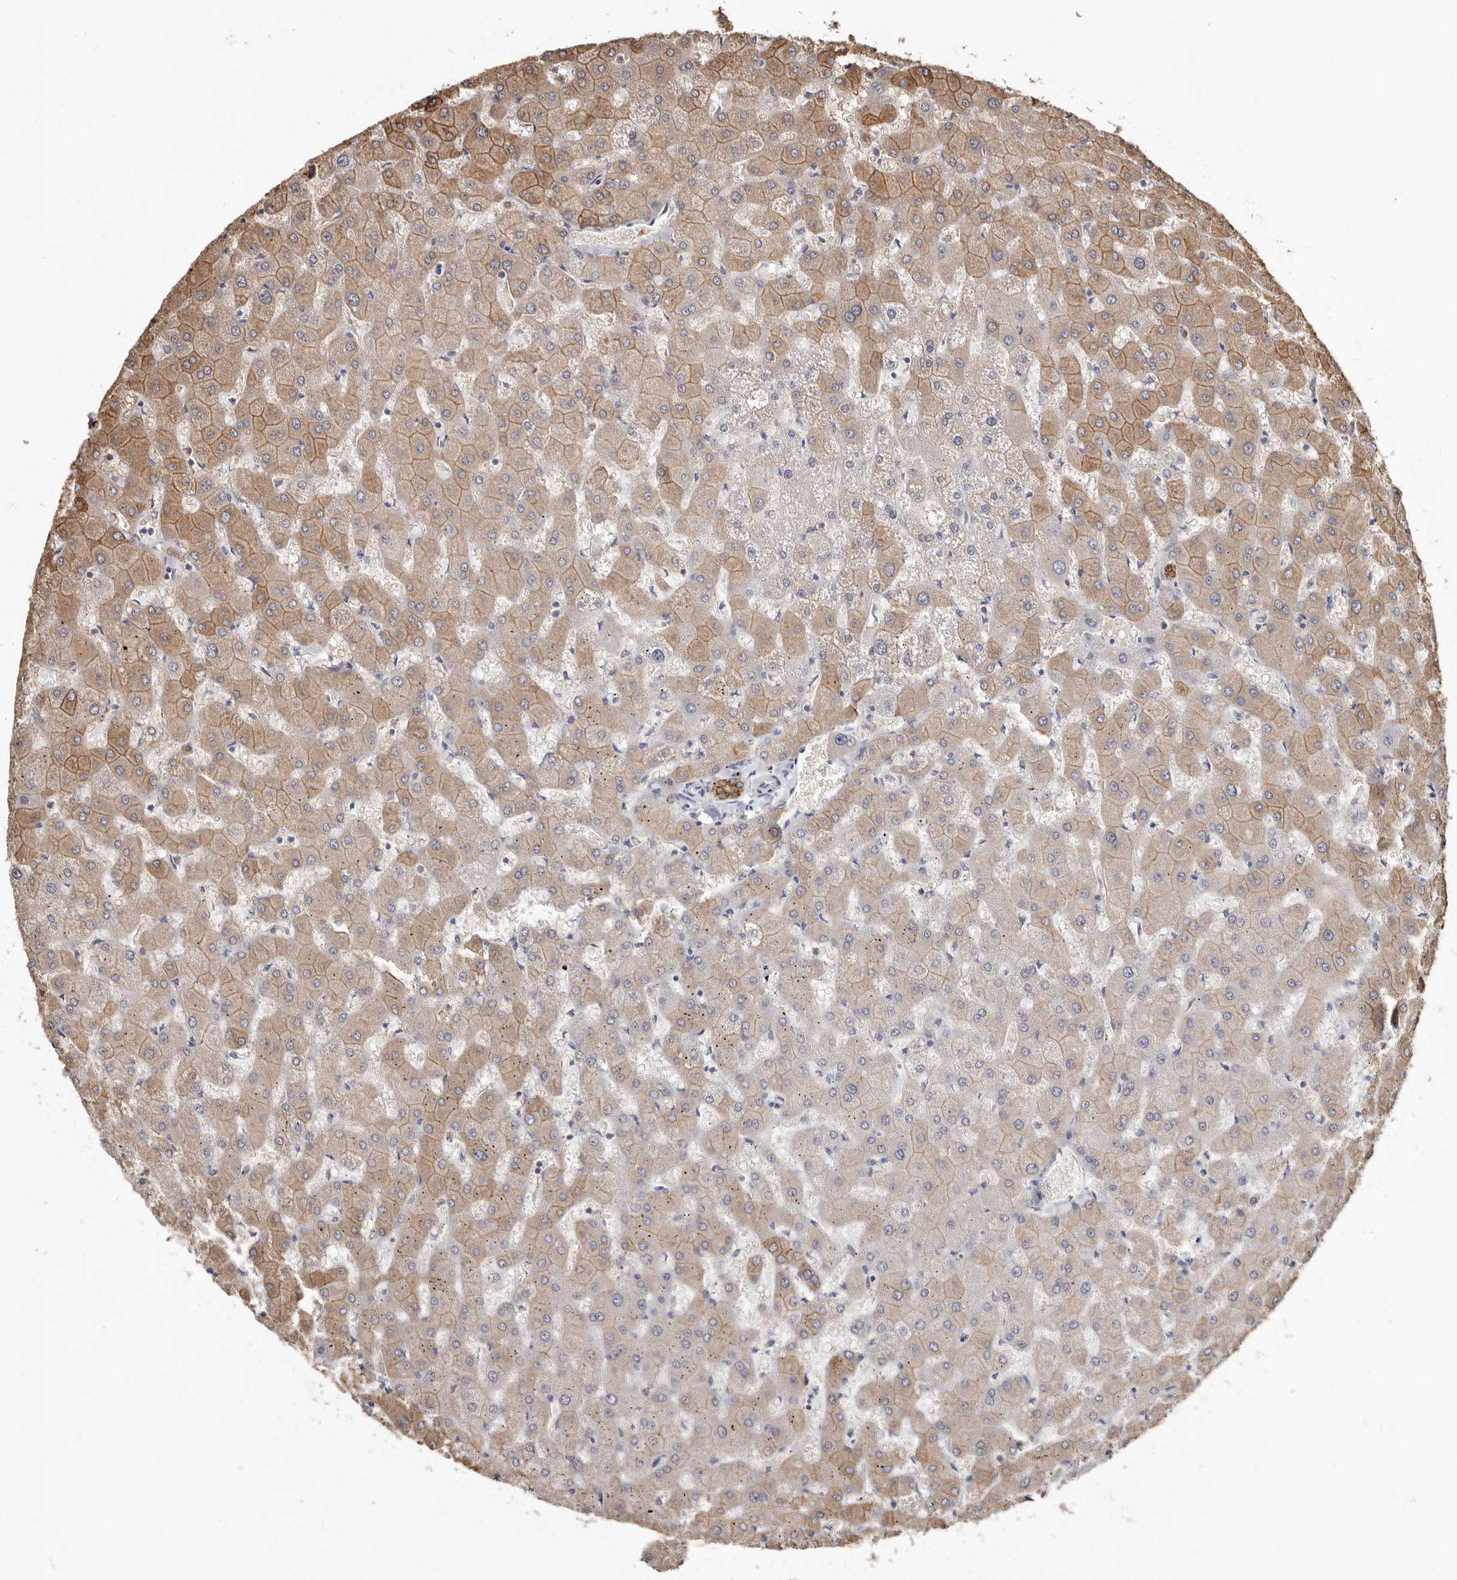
{"staining": {"intensity": "strong", "quantity": ">75%", "location": "cytoplasmic/membranous"}, "tissue": "liver", "cell_type": "Cholangiocytes", "image_type": "normal", "snomed": [{"axis": "morphology", "description": "Normal tissue, NOS"}, {"axis": "topography", "description": "Liver"}], "caption": "The micrograph exhibits immunohistochemical staining of benign liver. There is strong cytoplasmic/membranous positivity is seen in approximately >75% of cholangiocytes.", "gene": "MRPL18", "patient": {"sex": "female", "age": 63}}